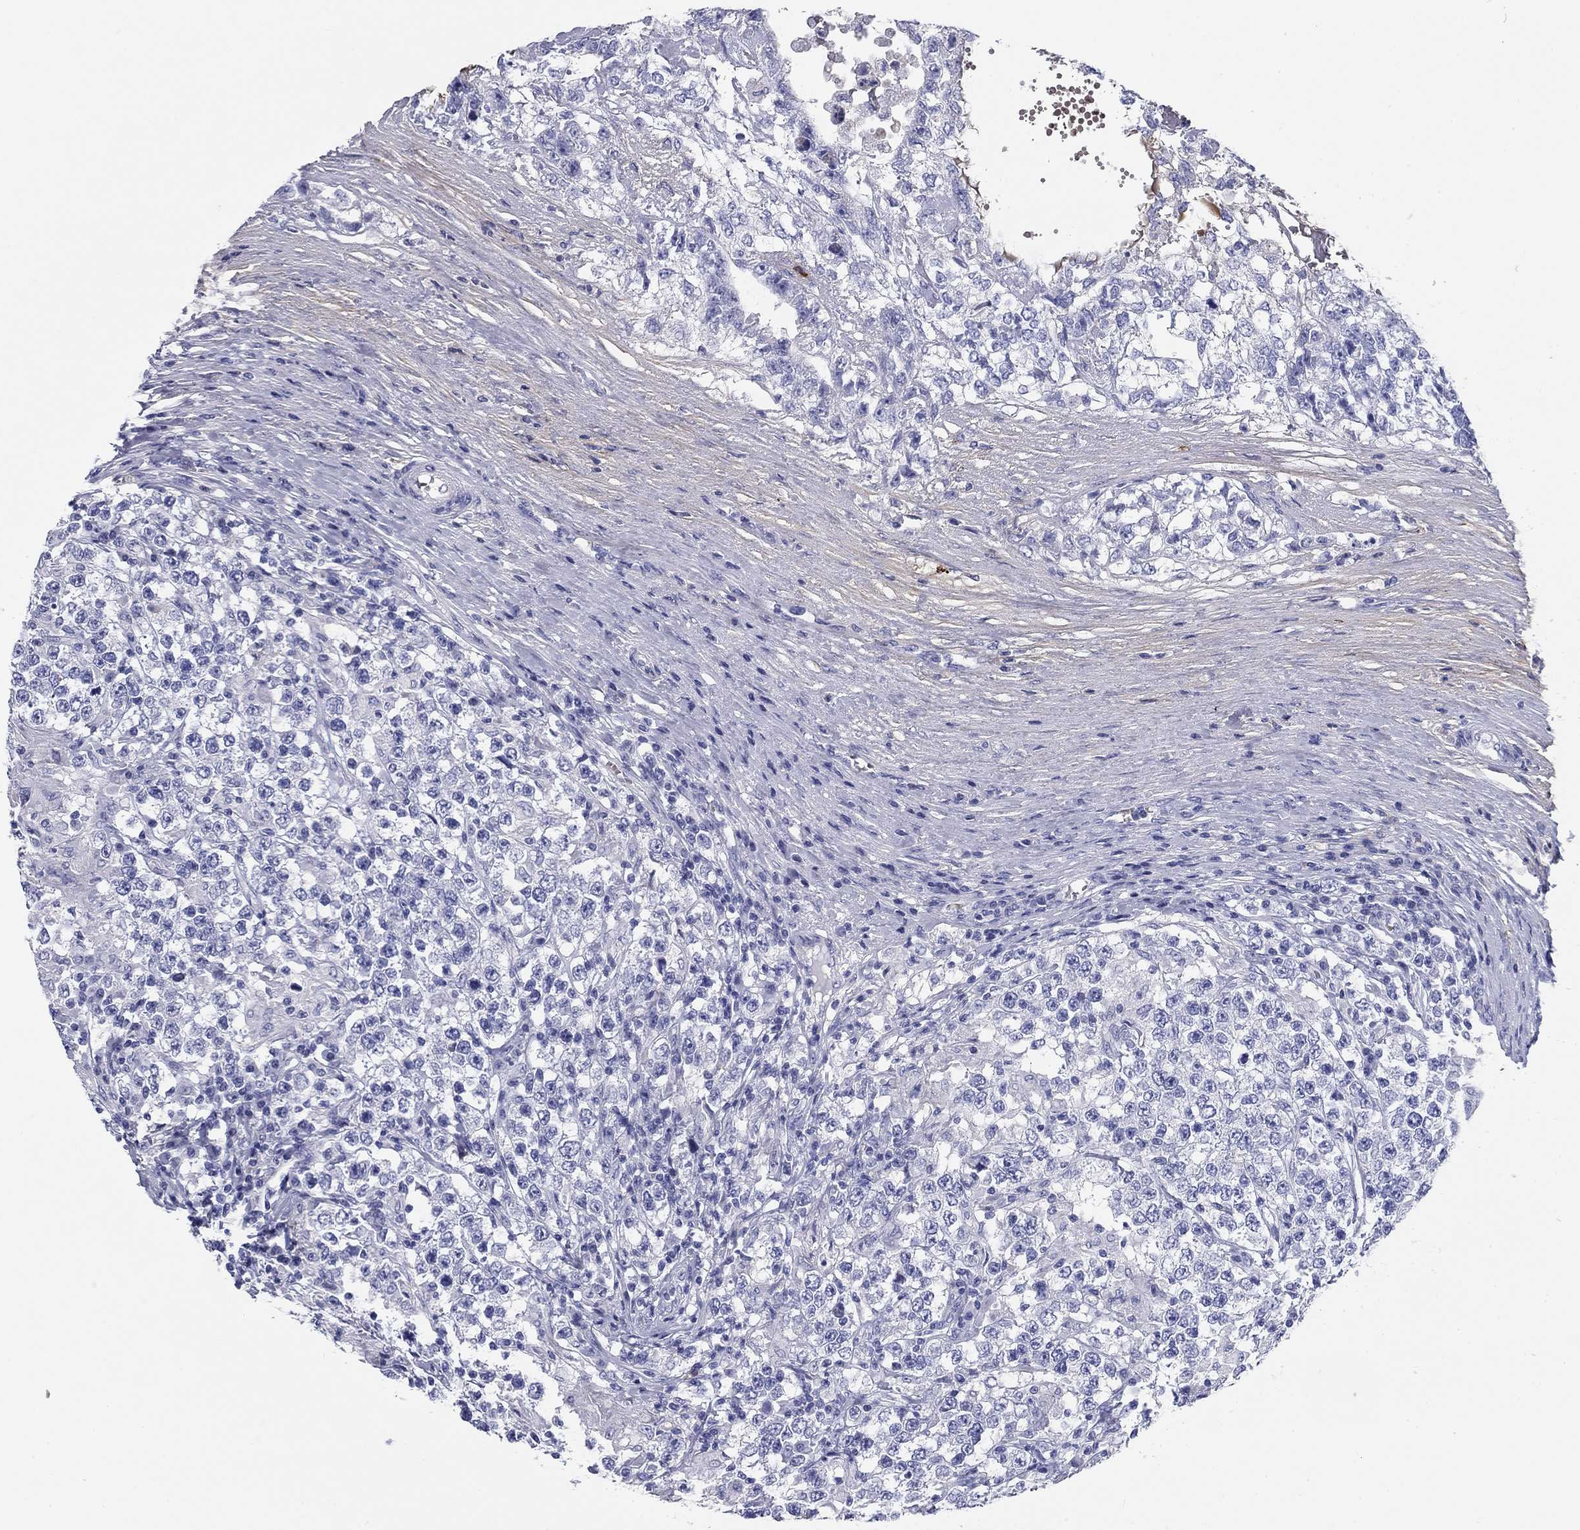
{"staining": {"intensity": "negative", "quantity": "none", "location": "none"}, "tissue": "testis cancer", "cell_type": "Tumor cells", "image_type": "cancer", "snomed": [{"axis": "morphology", "description": "Seminoma, NOS"}, {"axis": "morphology", "description": "Carcinoma, Embryonal, NOS"}, {"axis": "topography", "description": "Testis"}], "caption": "Protein analysis of testis cancer reveals no significant staining in tumor cells.", "gene": "CD40LG", "patient": {"sex": "male", "age": 41}}